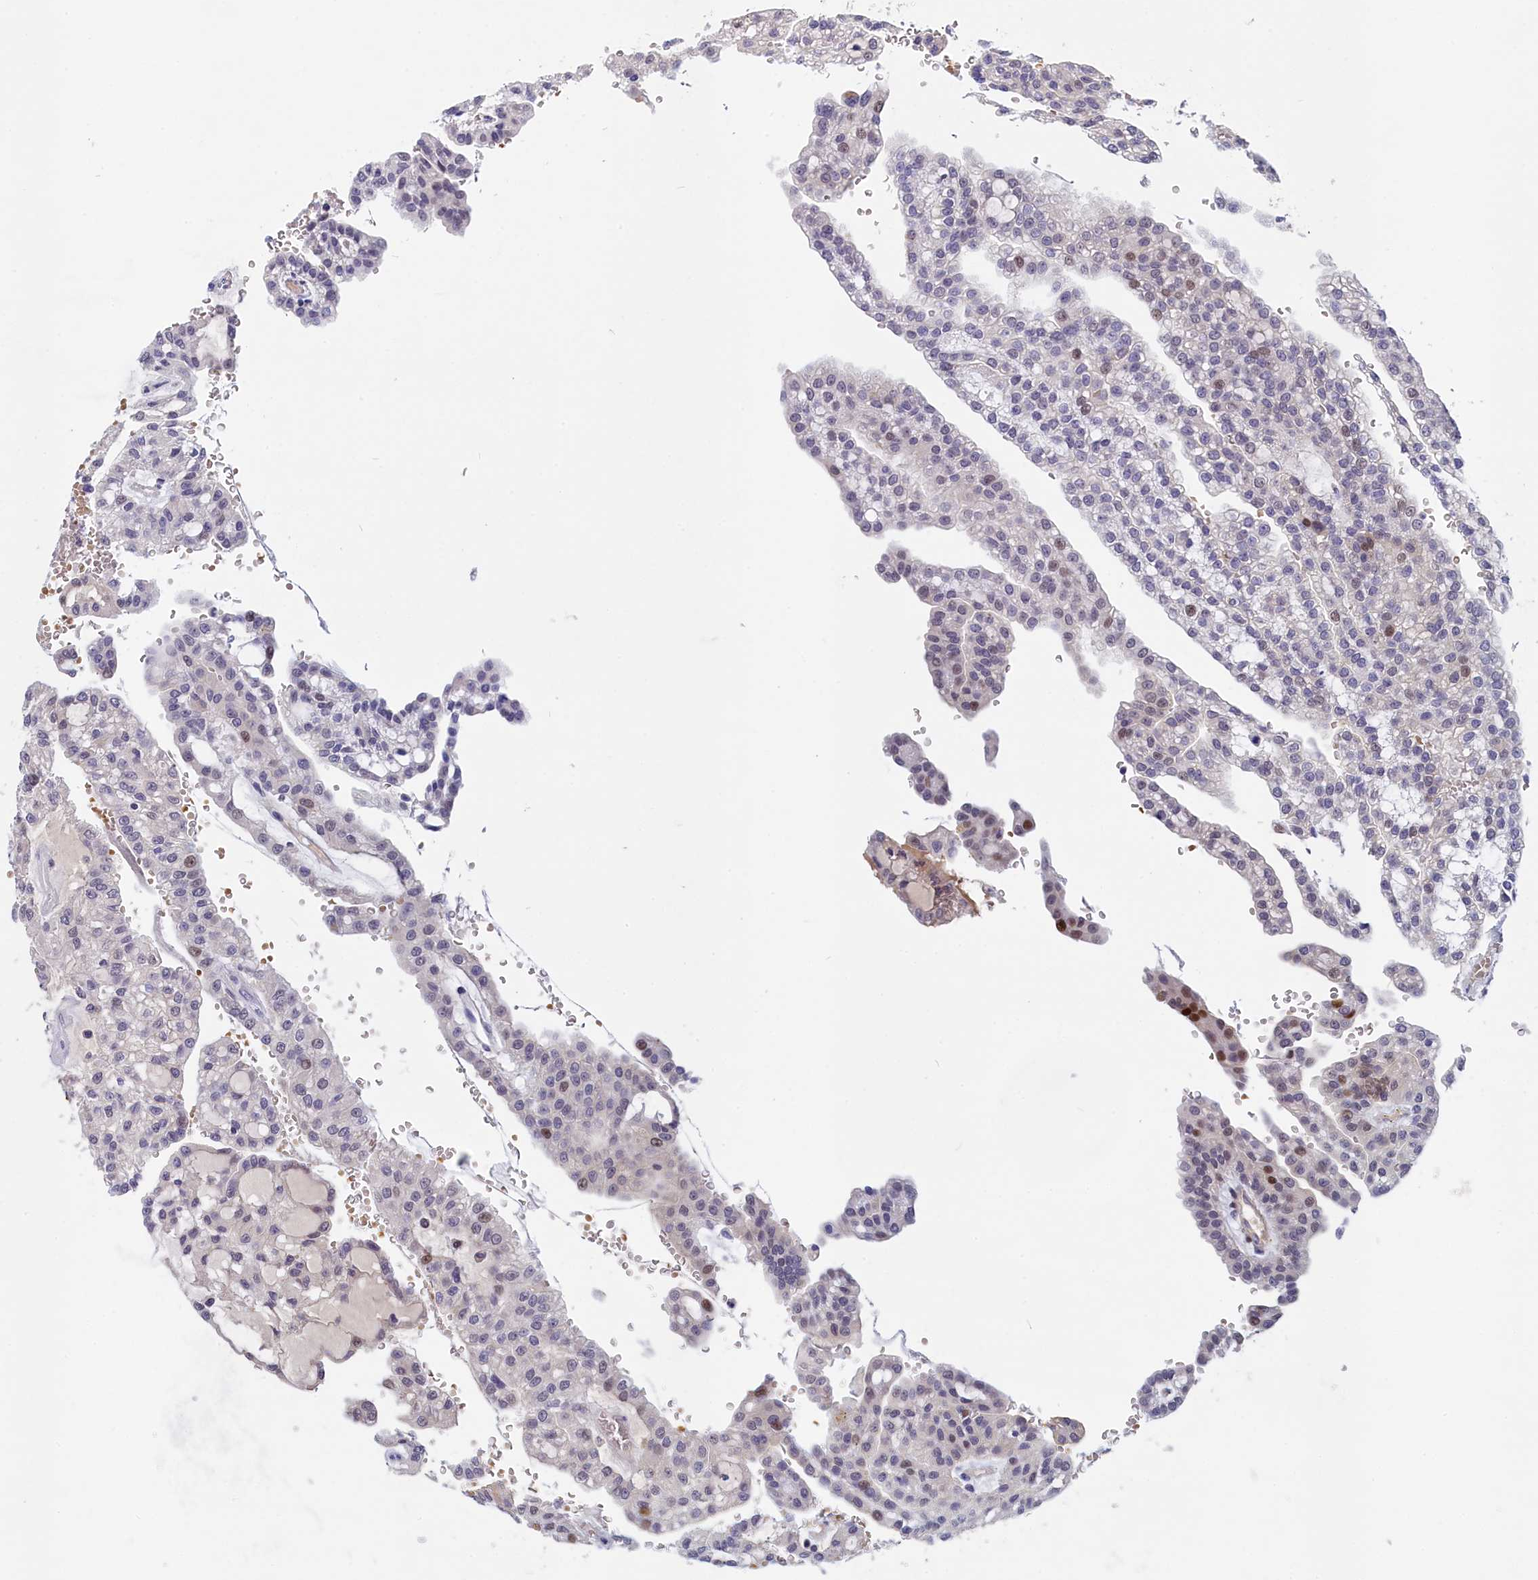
{"staining": {"intensity": "moderate", "quantity": "<25%", "location": "nuclear"}, "tissue": "renal cancer", "cell_type": "Tumor cells", "image_type": "cancer", "snomed": [{"axis": "morphology", "description": "Adenocarcinoma, NOS"}, {"axis": "topography", "description": "Kidney"}], "caption": "Renal adenocarcinoma was stained to show a protein in brown. There is low levels of moderate nuclear staining in approximately <25% of tumor cells.", "gene": "NKPD1", "patient": {"sex": "male", "age": 63}}